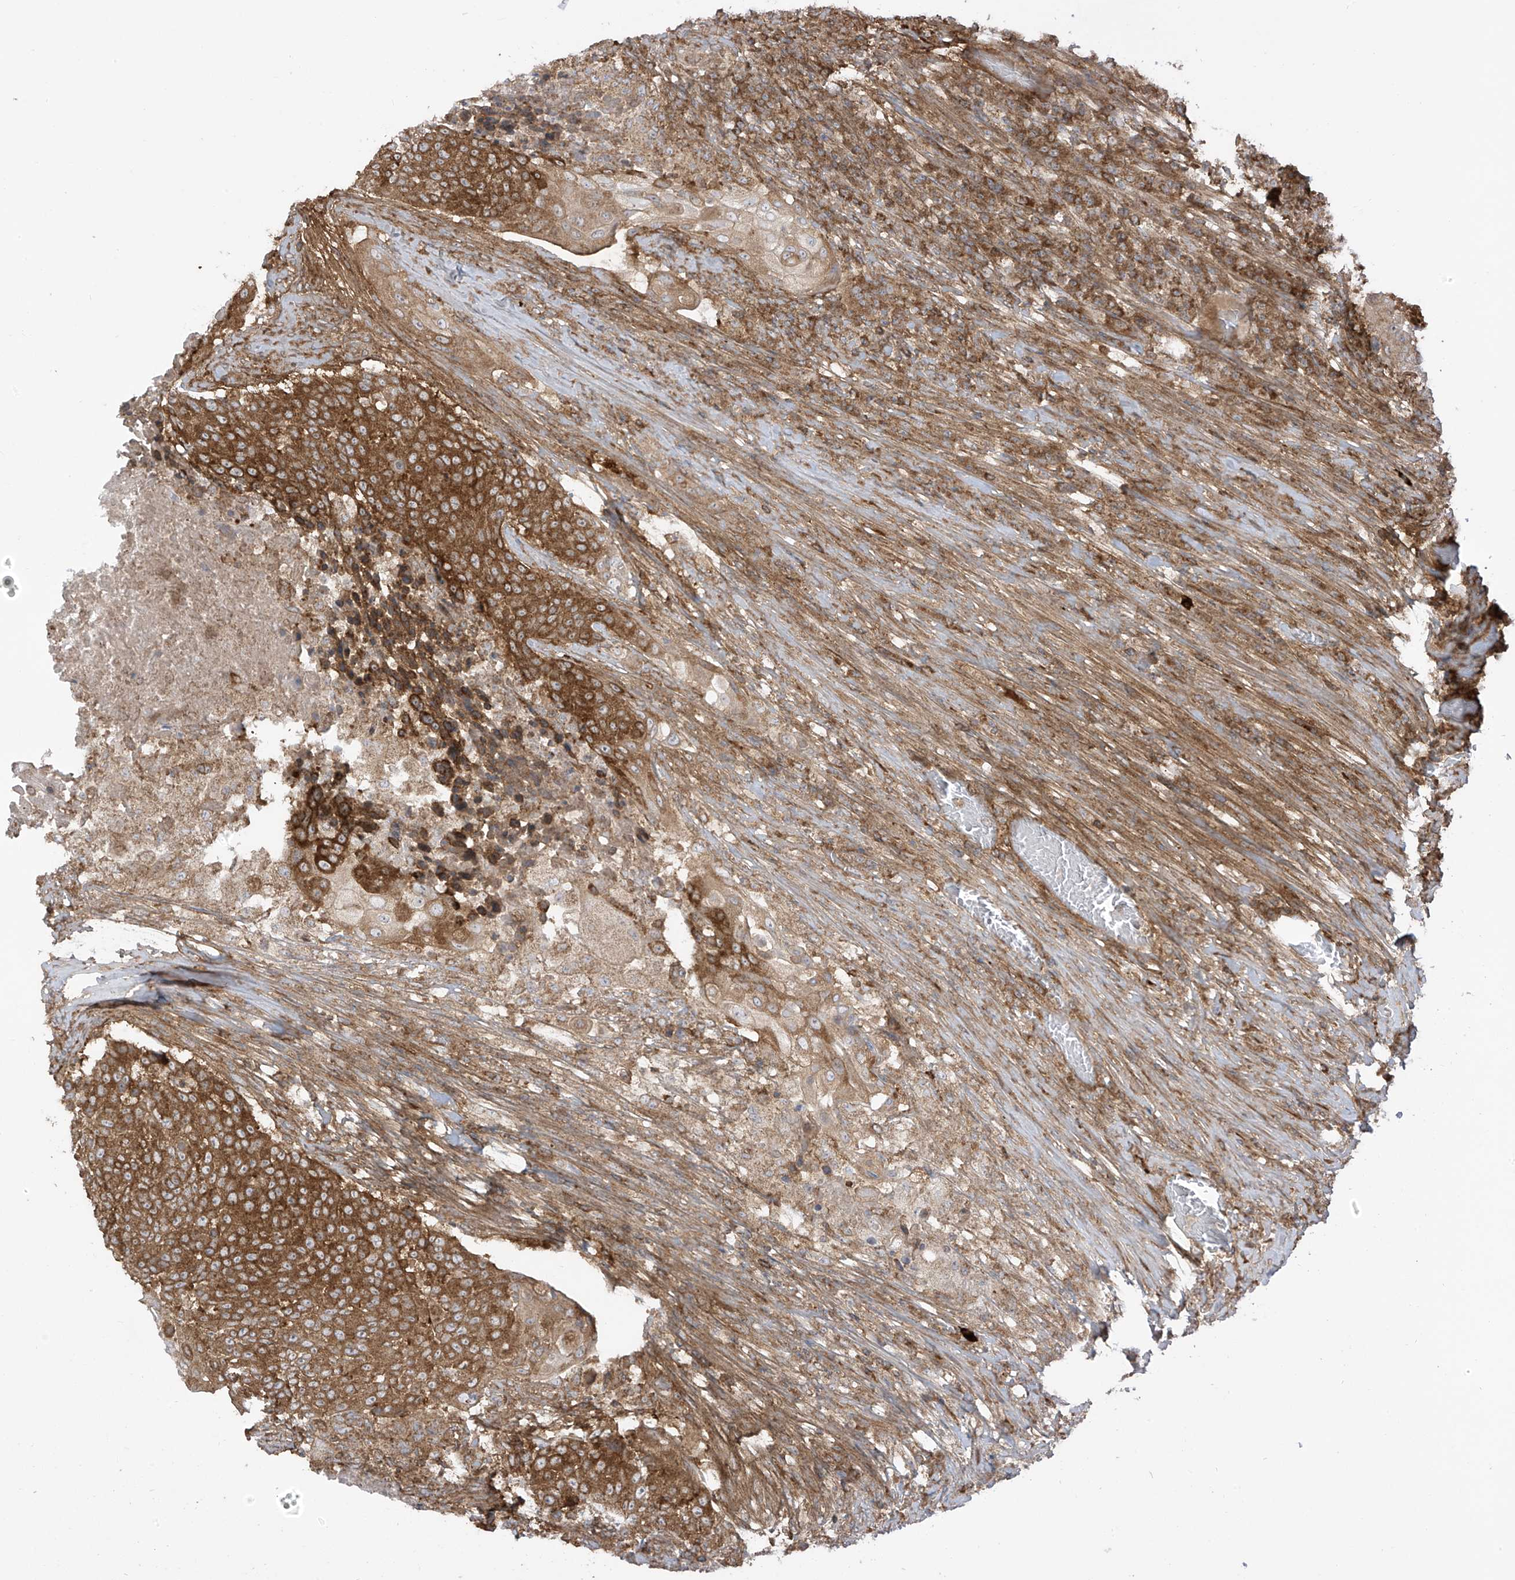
{"staining": {"intensity": "strong", "quantity": ">75%", "location": "cytoplasmic/membranous"}, "tissue": "urothelial cancer", "cell_type": "Tumor cells", "image_type": "cancer", "snomed": [{"axis": "morphology", "description": "Urothelial carcinoma, High grade"}, {"axis": "topography", "description": "Urinary bladder"}], "caption": "Immunohistochemical staining of human urothelial cancer shows strong cytoplasmic/membranous protein expression in about >75% of tumor cells.", "gene": "REPS1", "patient": {"sex": "female", "age": 63}}